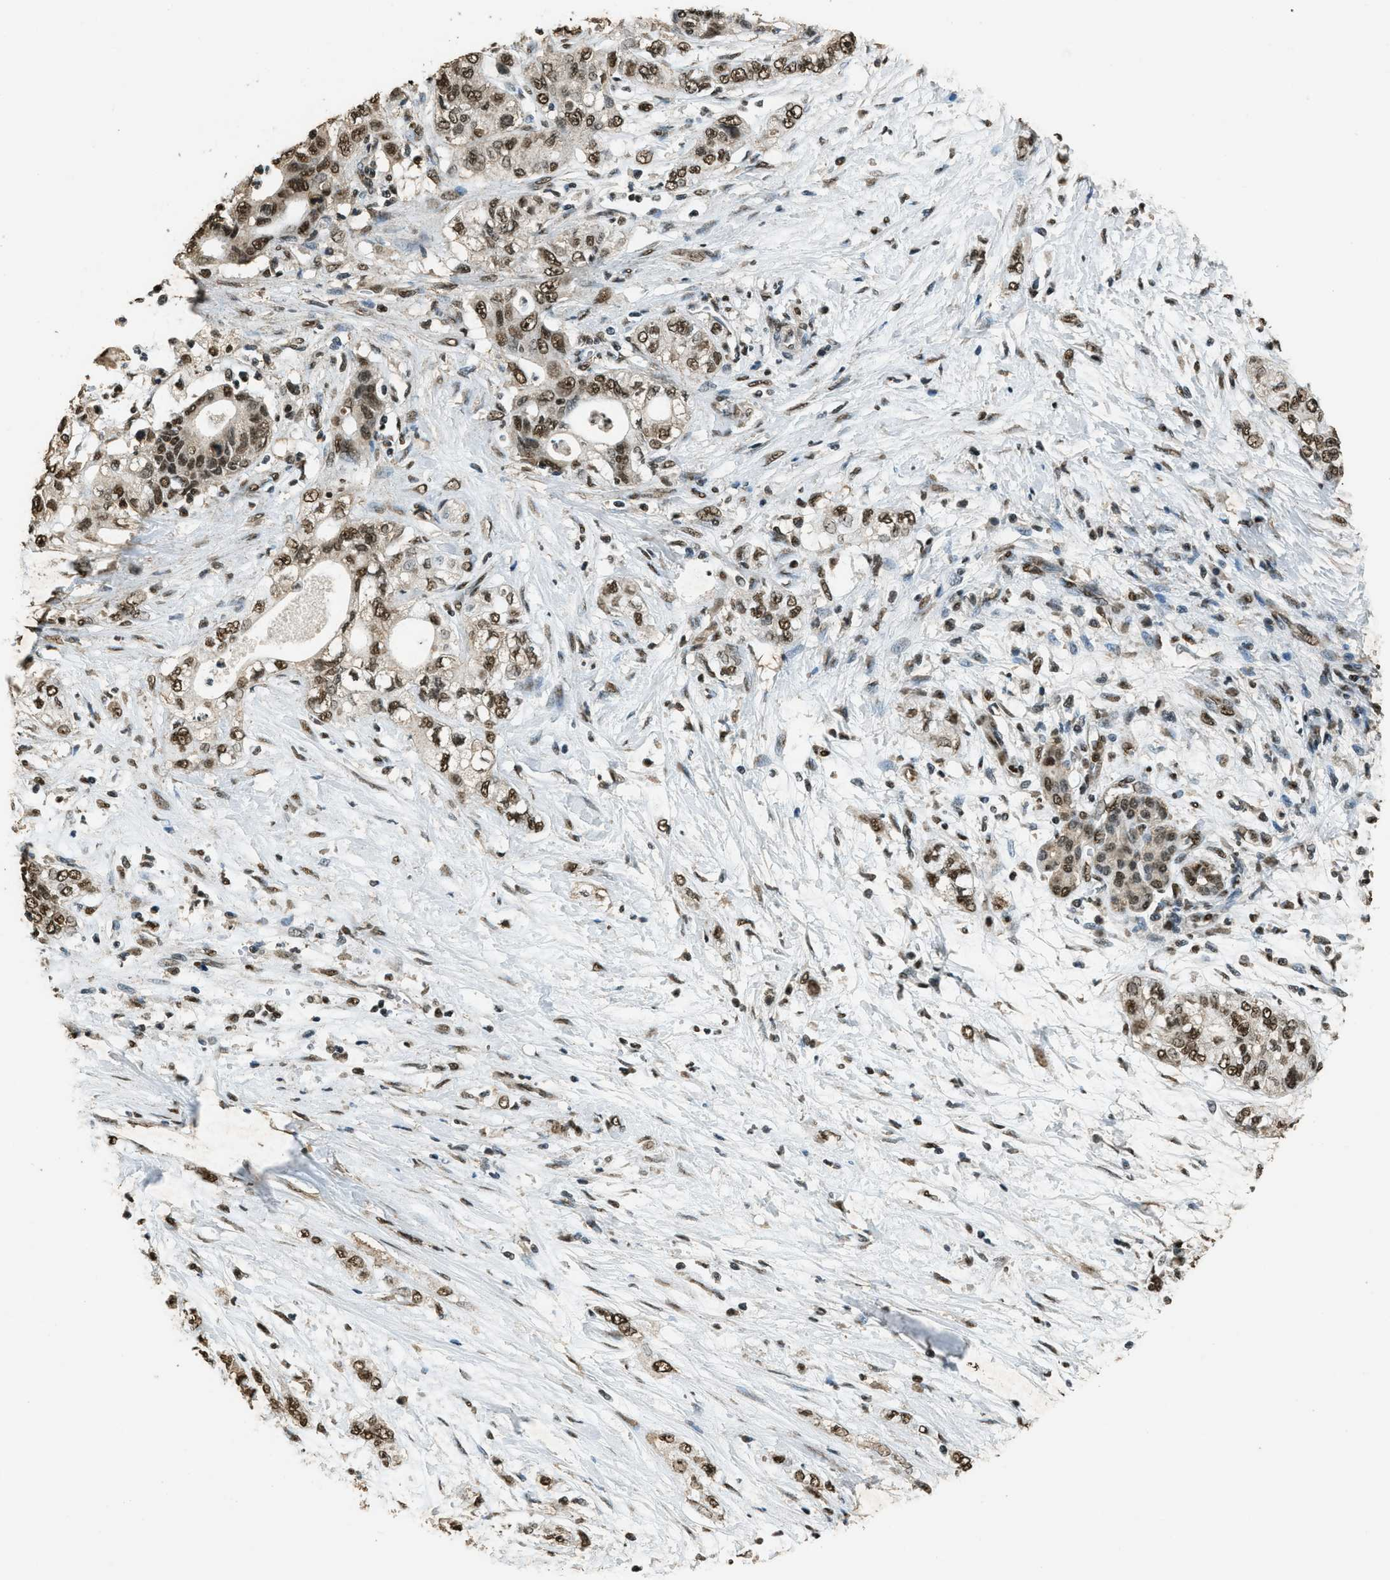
{"staining": {"intensity": "strong", "quantity": ">75%", "location": "nuclear"}, "tissue": "pancreatic cancer", "cell_type": "Tumor cells", "image_type": "cancer", "snomed": [{"axis": "morphology", "description": "Adenocarcinoma, NOS"}, {"axis": "topography", "description": "Pancreas"}], "caption": "A micrograph showing strong nuclear positivity in approximately >75% of tumor cells in pancreatic adenocarcinoma, as visualized by brown immunohistochemical staining.", "gene": "MYB", "patient": {"sex": "male", "age": 70}}